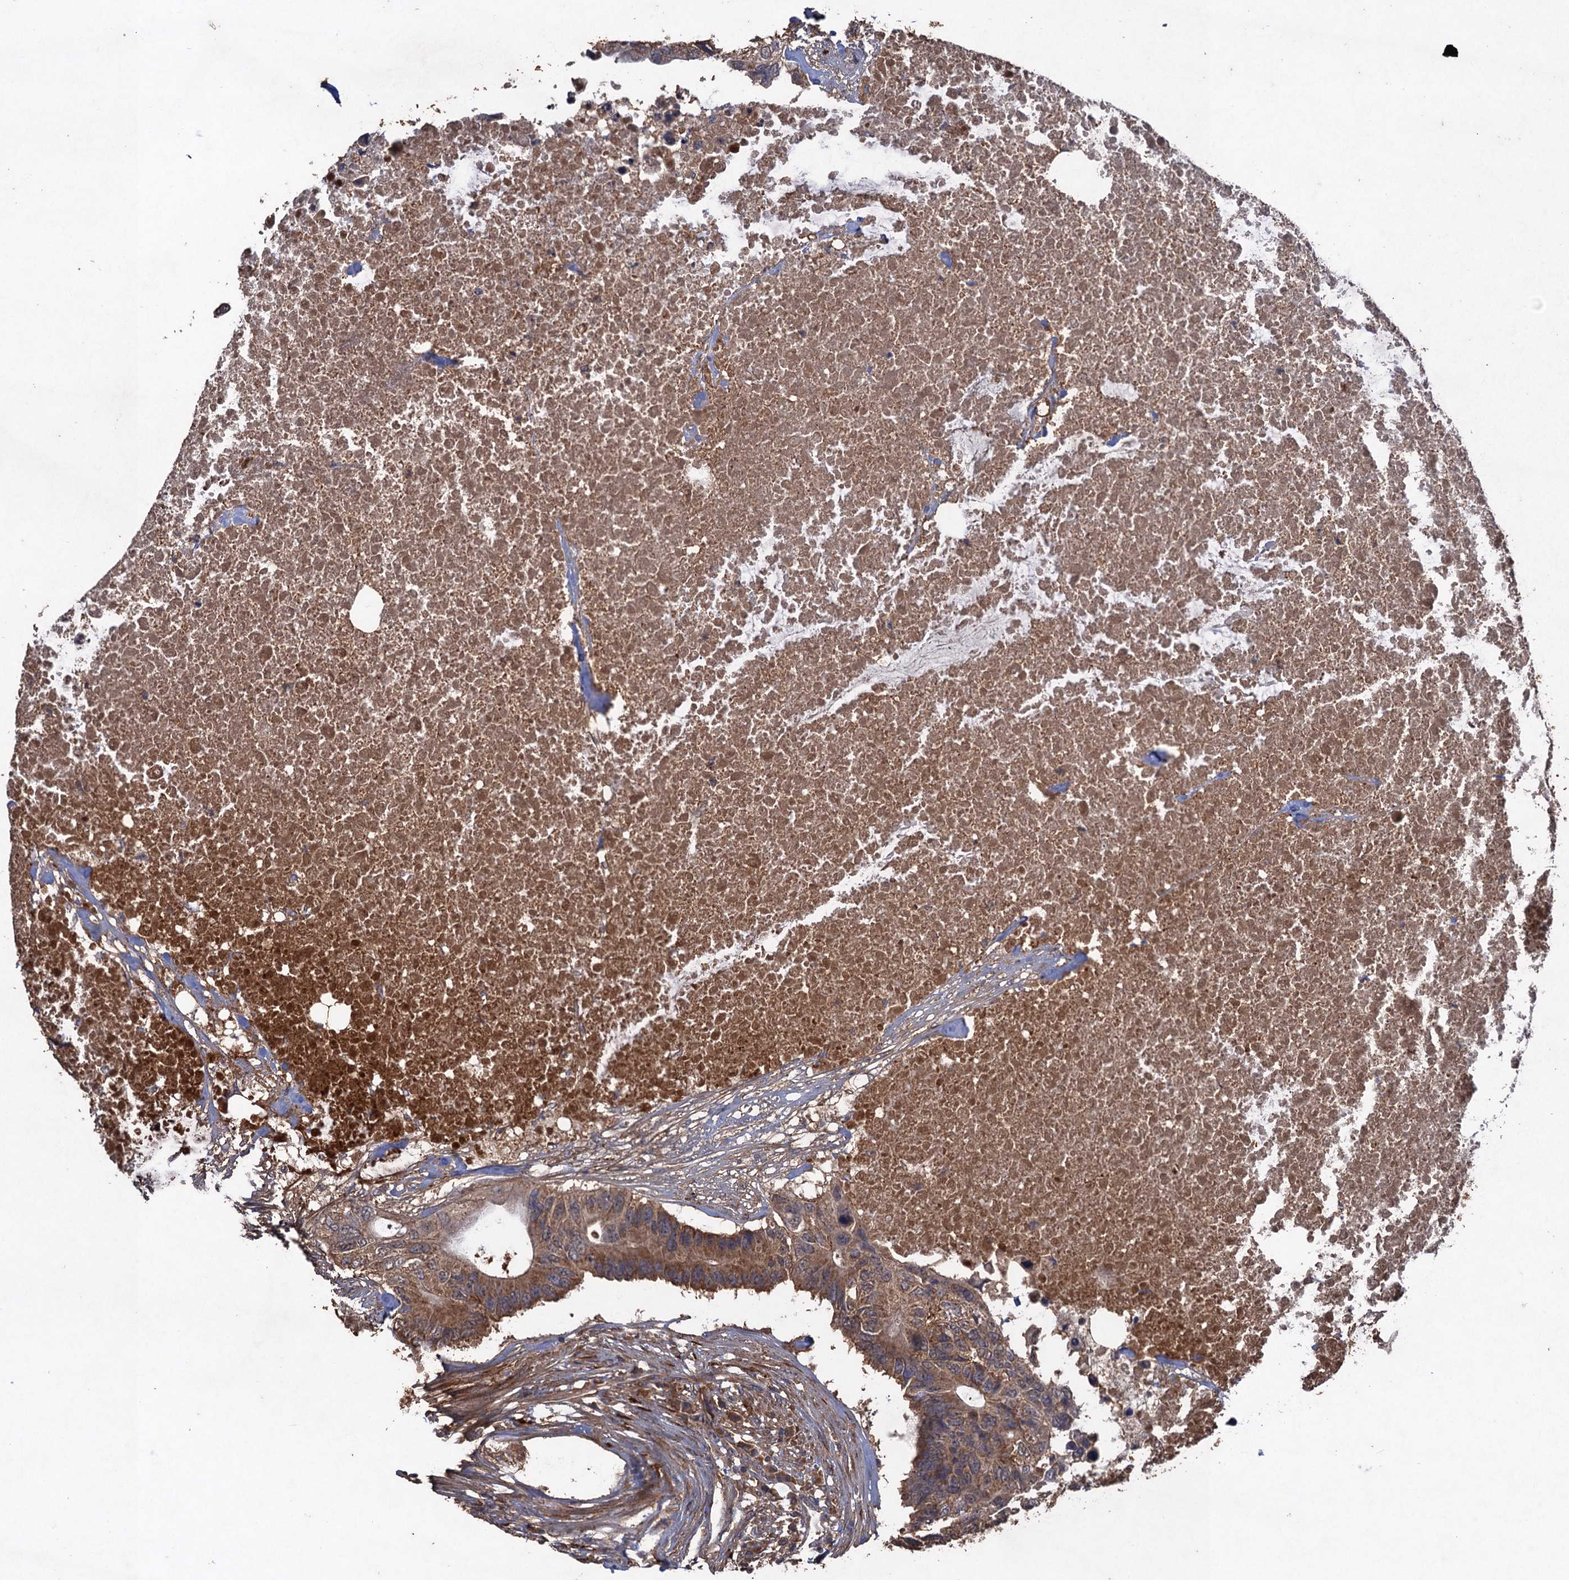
{"staining": {"intensity": "moderate", "quantity": ">75%", "location": "cytoplasmic/membranous"}, "tissue": "colorectal cancer", "cell_type": "Tumor cells", "image_type": "cancer", "snomed": [{"axis": "morphology", "description": "Adenocarcinoma, NOS"}, {"axis": "topography", "description": "Colon"}], "caption": "Immunohistochemistry histopathology image of neoplastic tissue: colorectal cancer (adenocarcinoma) stained using immunohistochemistry (IHC) demonstrates medium levels of moderate protein expression localized specifically in the cytoplasmic/membranous of tumor cells, appearing as a cytoplasmic/membranous brown color.", "gene": "SCUBE3", "patient": {"sex": "male", "age": 71}}